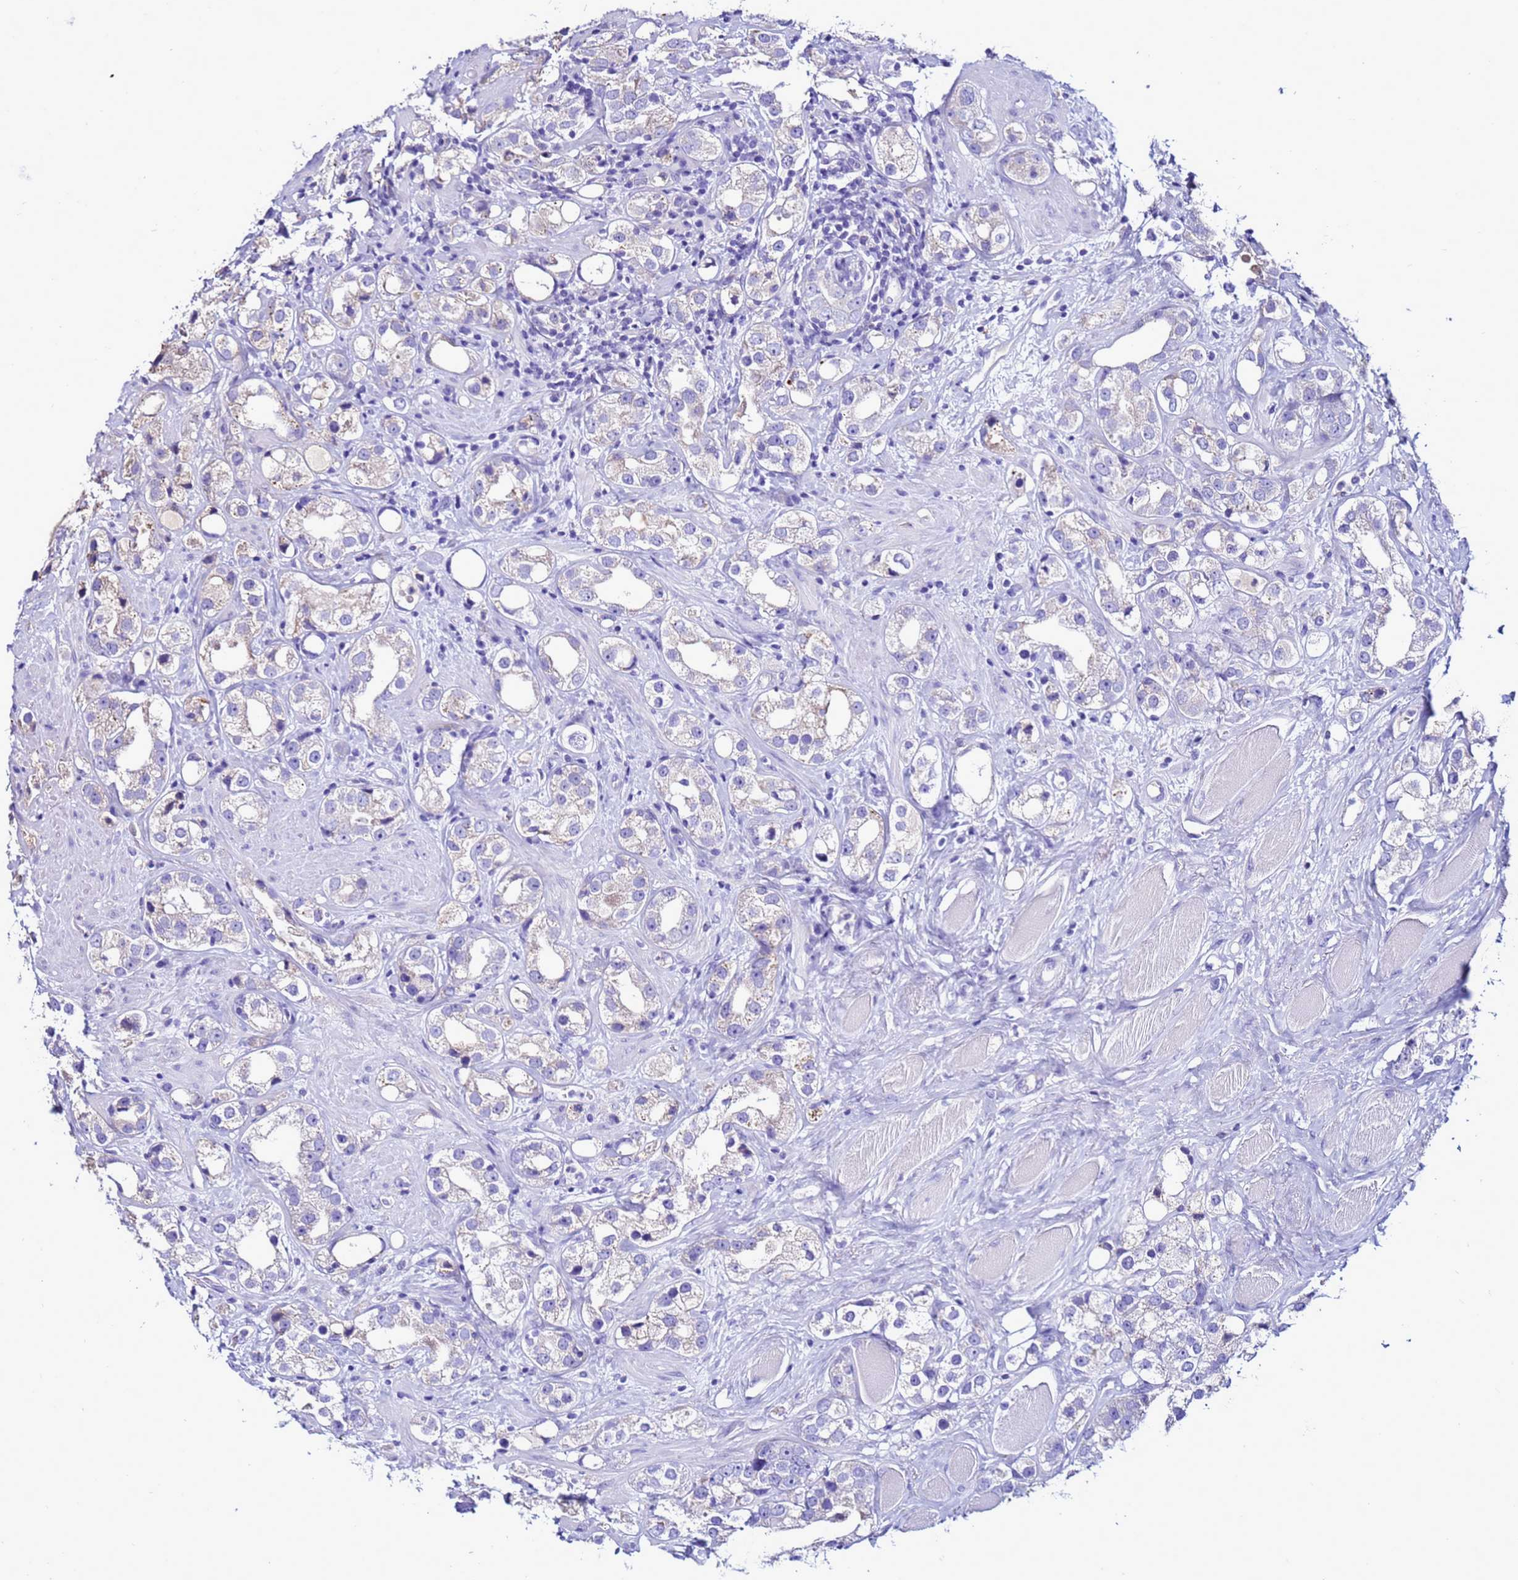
{"staining": {"intensity": "weak", "quantity": "25%-75%", "location": "cytoplasmic/membranous"}, "tissue": "prostate cancer", "cell_type": "Tumor cells", "image_type": "cancer", "snomed": [{"axis": "morphology", "description": "Adenocarcinoma, NOS"}, {"axis": "topography", "description": "Prostate"}], "caption": "An immunohistochemistry image of tumor tissue is shown. Protein staining in brown highlights weak cytoplasmic/membranous positivity in adenocarcinoma (prostate) within tumor cells.", "gene": "ANTKMT", "patient": {"sex": "male", "age": 79}}